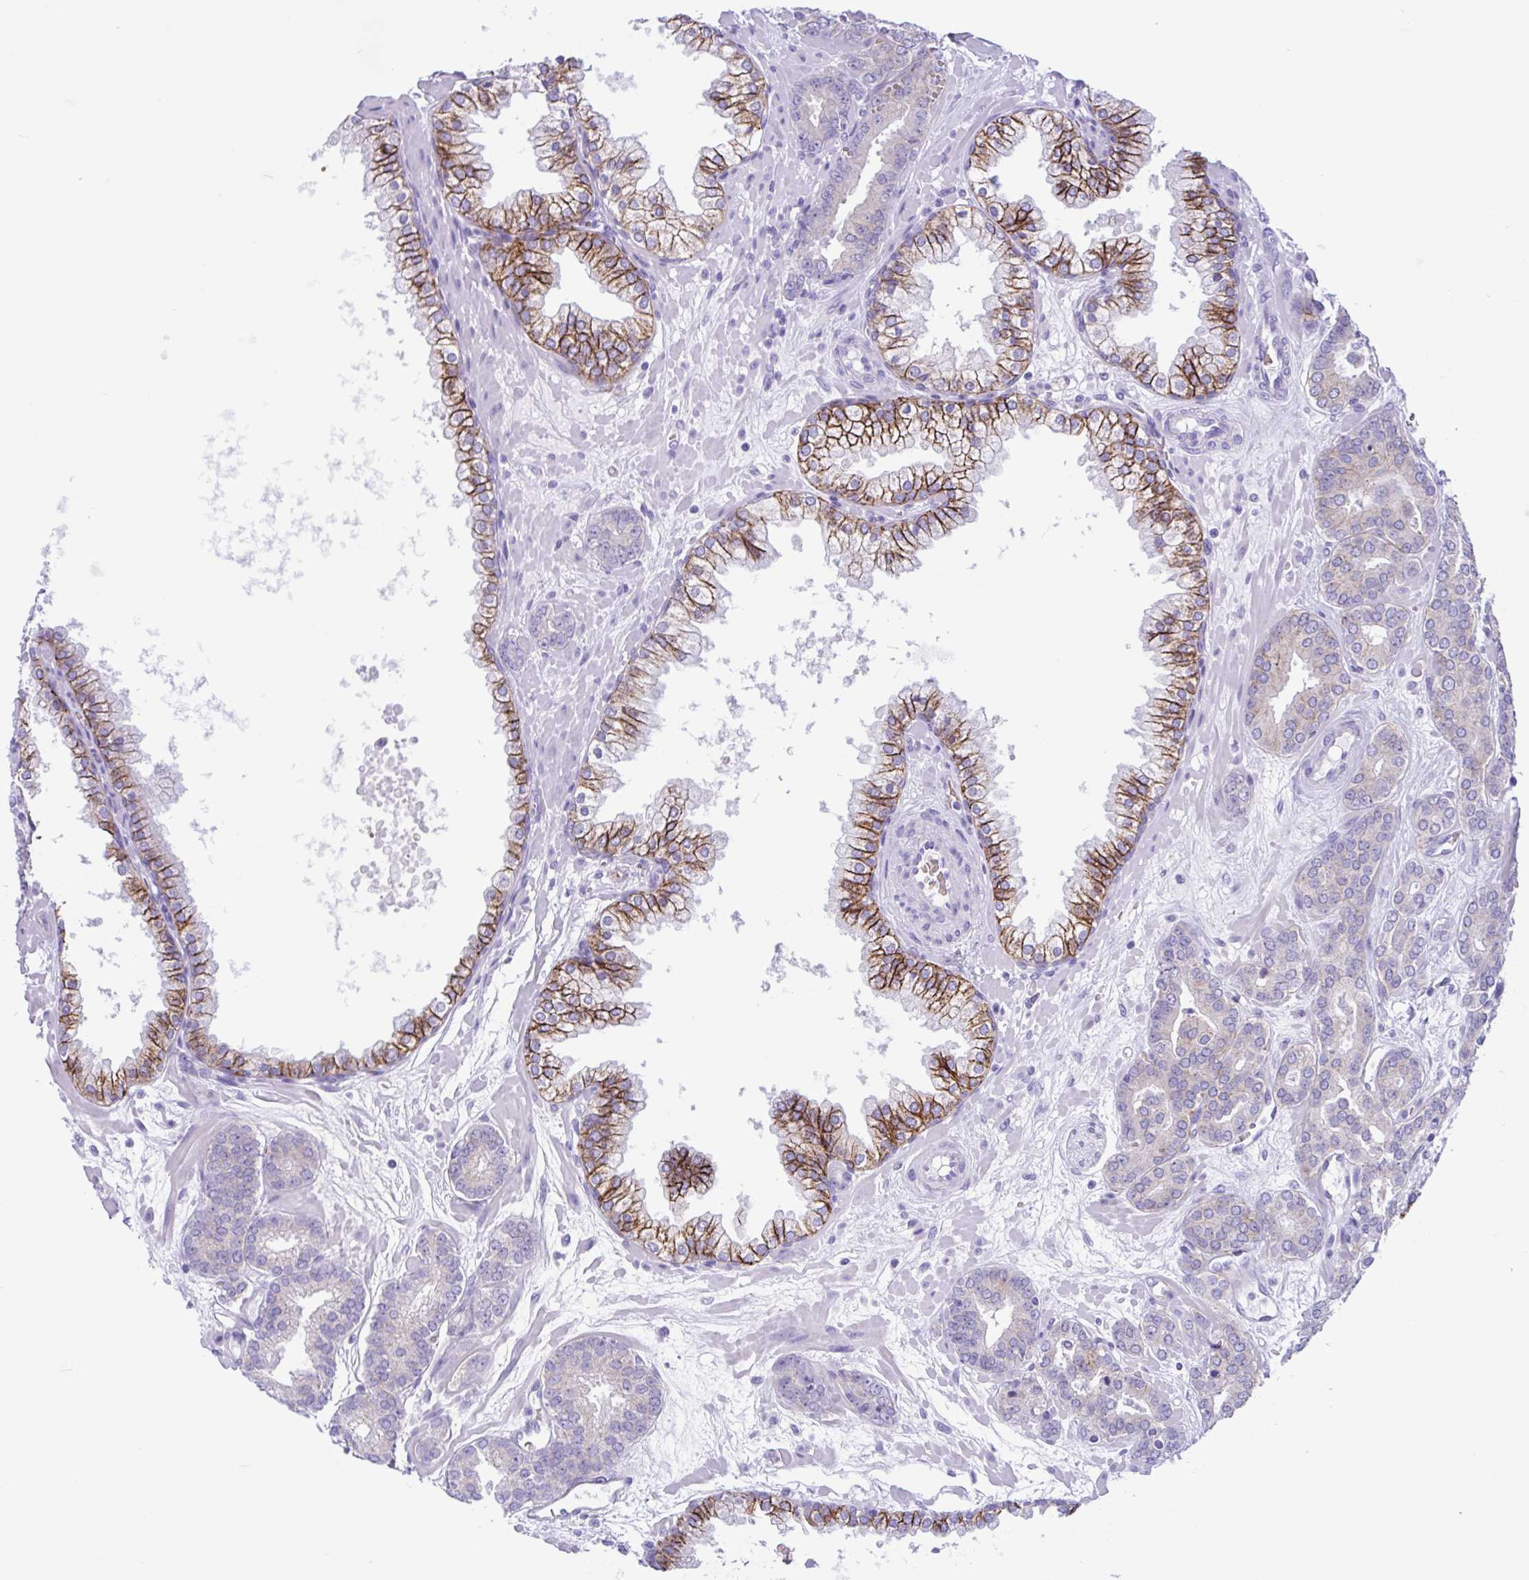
{"staining": {"intensity": "negative", "quantity": "none", "location": "none"}, "tissue": "prostate cancer", "cell_type": "Tumor cells", "image_type": "cancer", "snomed": [{"axis": "morphology", "description": "Adenocarcinoma, High grade"}, {"axis": "topography", "description": "Prostate"}], "caption": "Immunohistochemistry of human prostate high-grade adenocarcinoma displays no expression in tumor cells.", "gene": "TMEM79", "patient": {"sex": "male", "age": 66}}